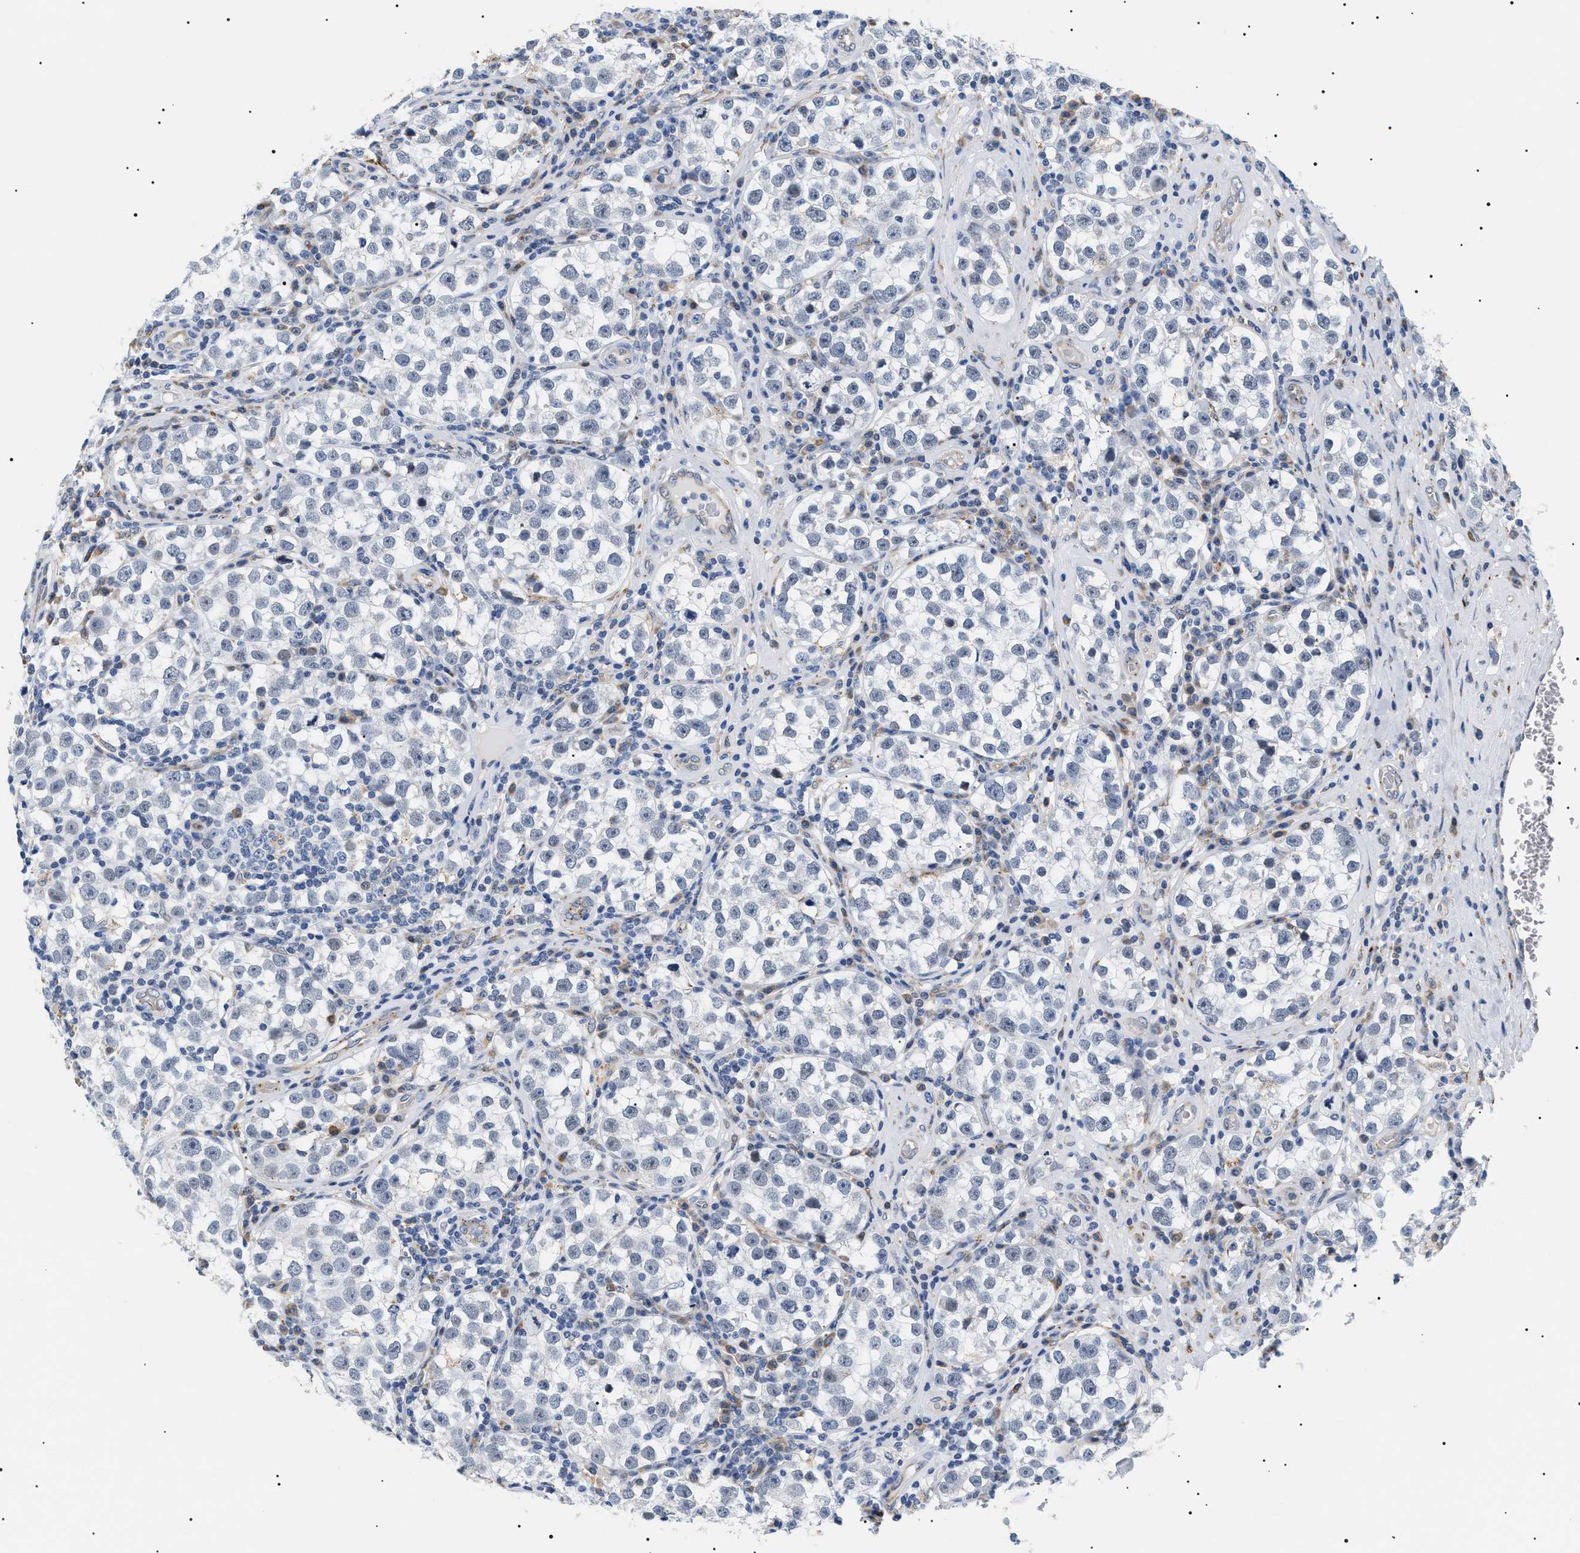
{"staining": {"intensity": "negative", "quantity": "none", "location": "none"}, "tissue": "testis cancer", "cell_type": "Tumor cells", "image_type": "cancer", "snomed": [{"axis": "morphology", "description": "Normal tissue, NOS"}, {"axis": "morphology", "description": "Seminoma, NOS"}, {"axis": "topography", "description": "Testis"}], "caption": "A high-resolution image shows IHC staining of seminoma (testis), which demonstrates no significant positivity in tumor cells. (DAB (3,3'-diaminobenzidine) IHC with hematoxylin counter stain).", "gene": "HSD17B11", "patient": {"sex": "male", "age": 43}}